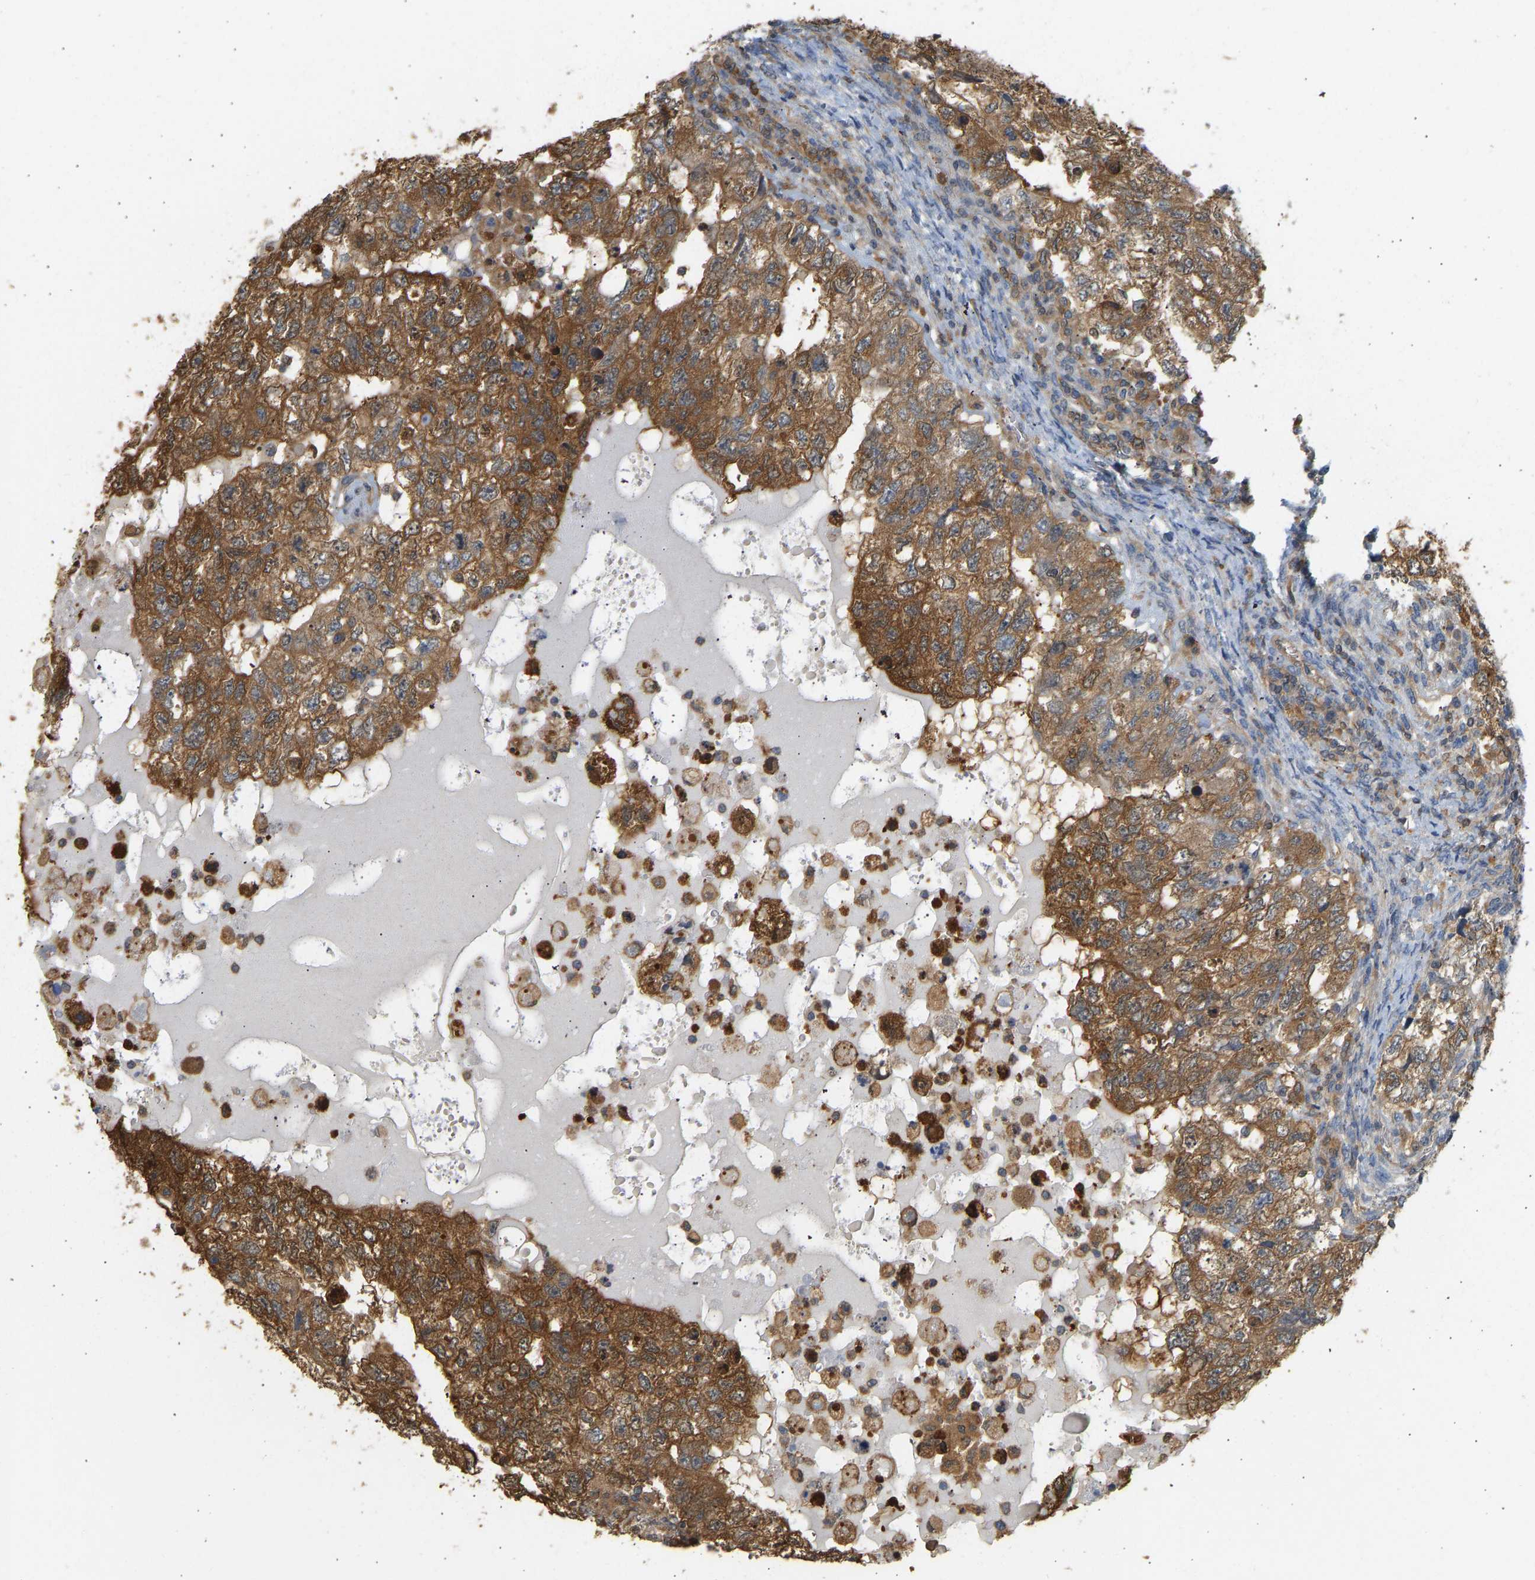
{"staining": {"intensity": "strong", "quantity": ">75%", "location": "cytoplasmic/membranous"}, "tissue": "testis cancer", "cell_type": "Tumor cells", "image_type": "cancer", "snomed": [{"axis": "morphology", "description": "Carcinoma, Embryonal, NOS"}, {"axis": "topography", "description": "Testis"}], "caption": "DAB immunohistochemical staining of human testis embryonal carcinoma exhibits strong cytoplasmic/membranous protein staining in about >75% of tumor cells. (Stains: DAB (3,3'-diaminobenzidine) in brown, nuclei in blue, Microscopy: brightfield microscopy at high magnification).", "gene": "ENO1", "patient": {"sex": "male", "age": 36}}